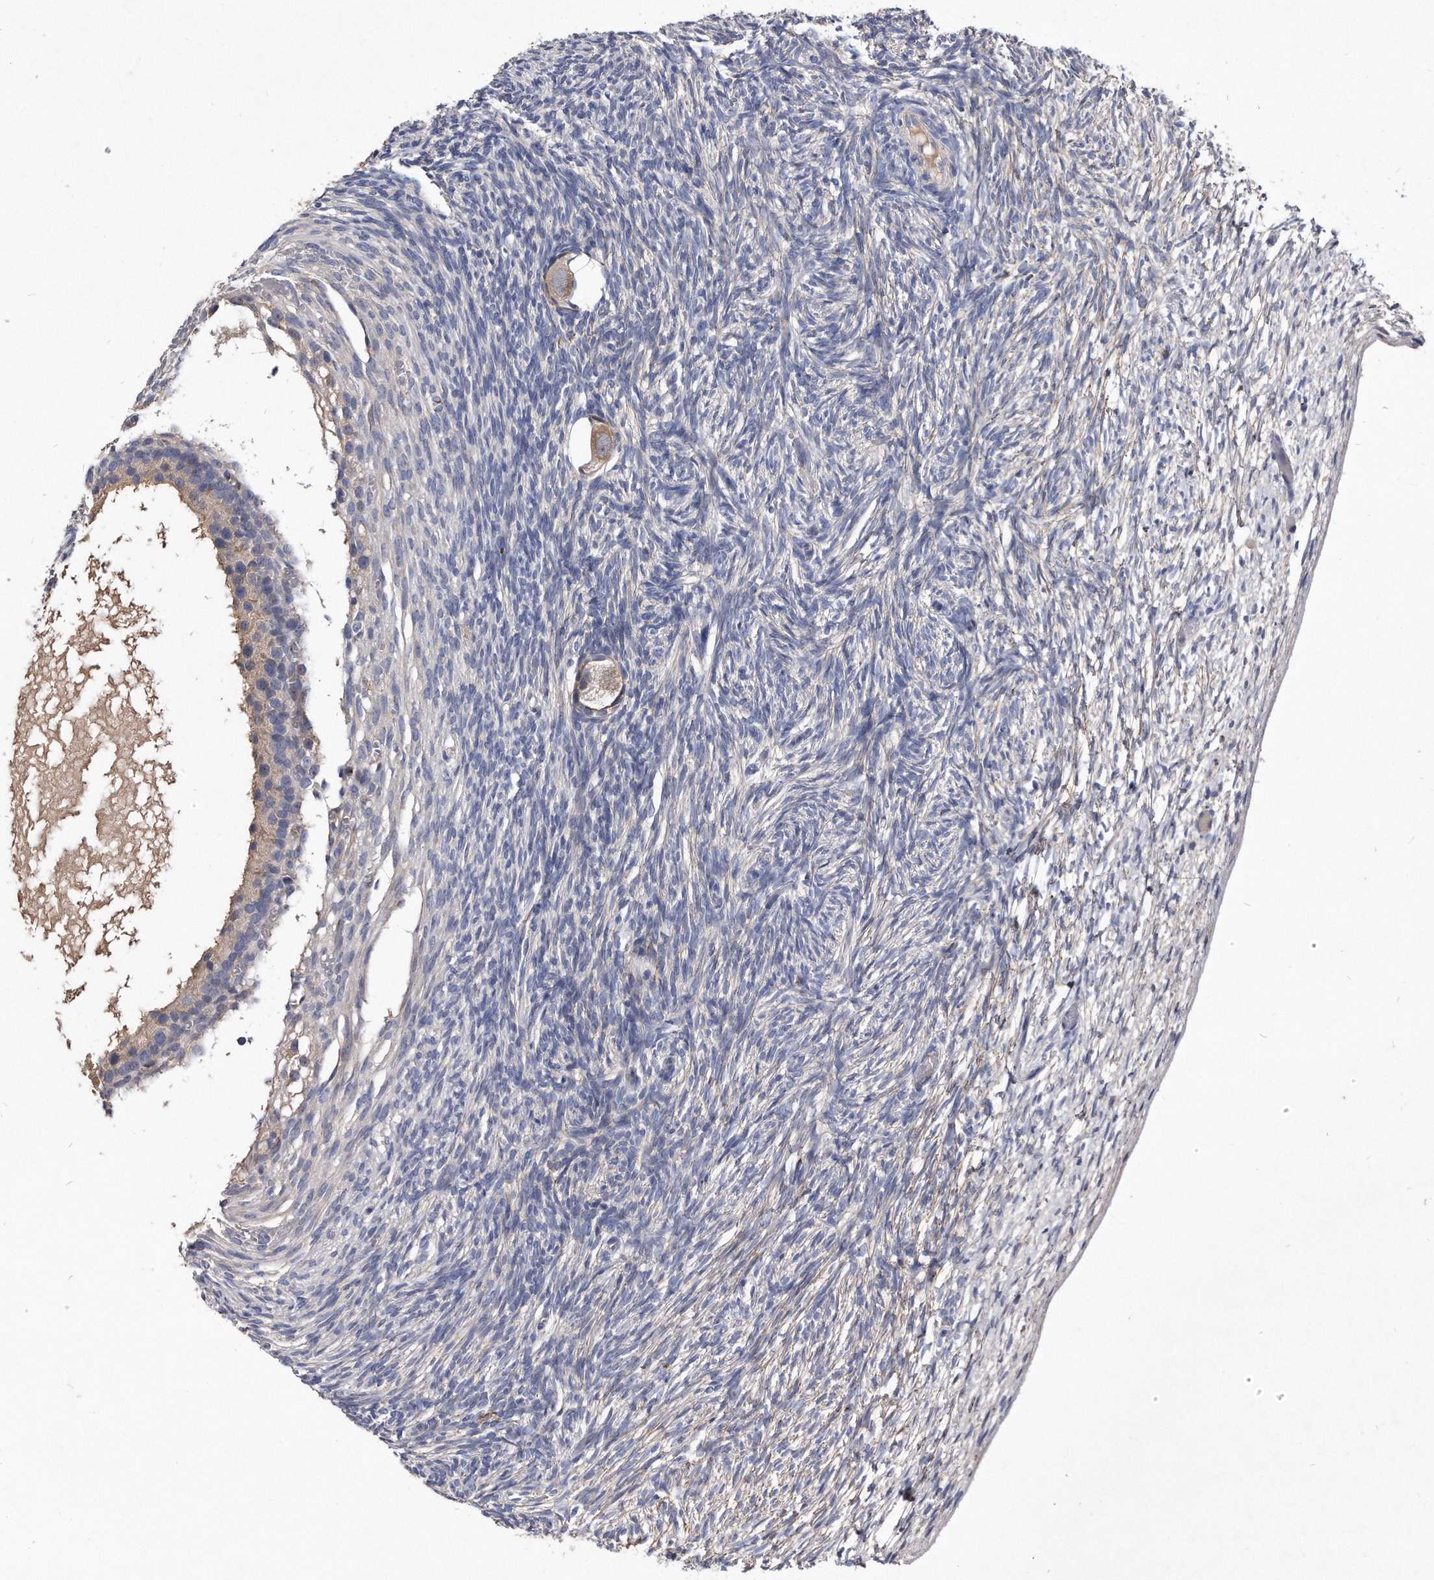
{"staining": {"intensity": "weak", "quantity": ">75%", "location": "cytoplasmic/membranous"}, "tissue": "ovary", "cell_type": "Follicle cells", "image_type": "normal", "snomed": [{"axis": "morphology", "description": "Normal tissue, NOS"}, {"axis": "topography", "description": "Ovary"}], "caption": "Ovary stained with immunohistochemistry demonstrates weak cytoplasmic/membranous positivity in about >75% of follicle cells. The staining is performed using DAB brown chromogen to label protein expression. The nuclei are counter-stained blue using hematoxylin.", "gene": "MGAT4A", "patient": {"sex": "female", "age": 34}}